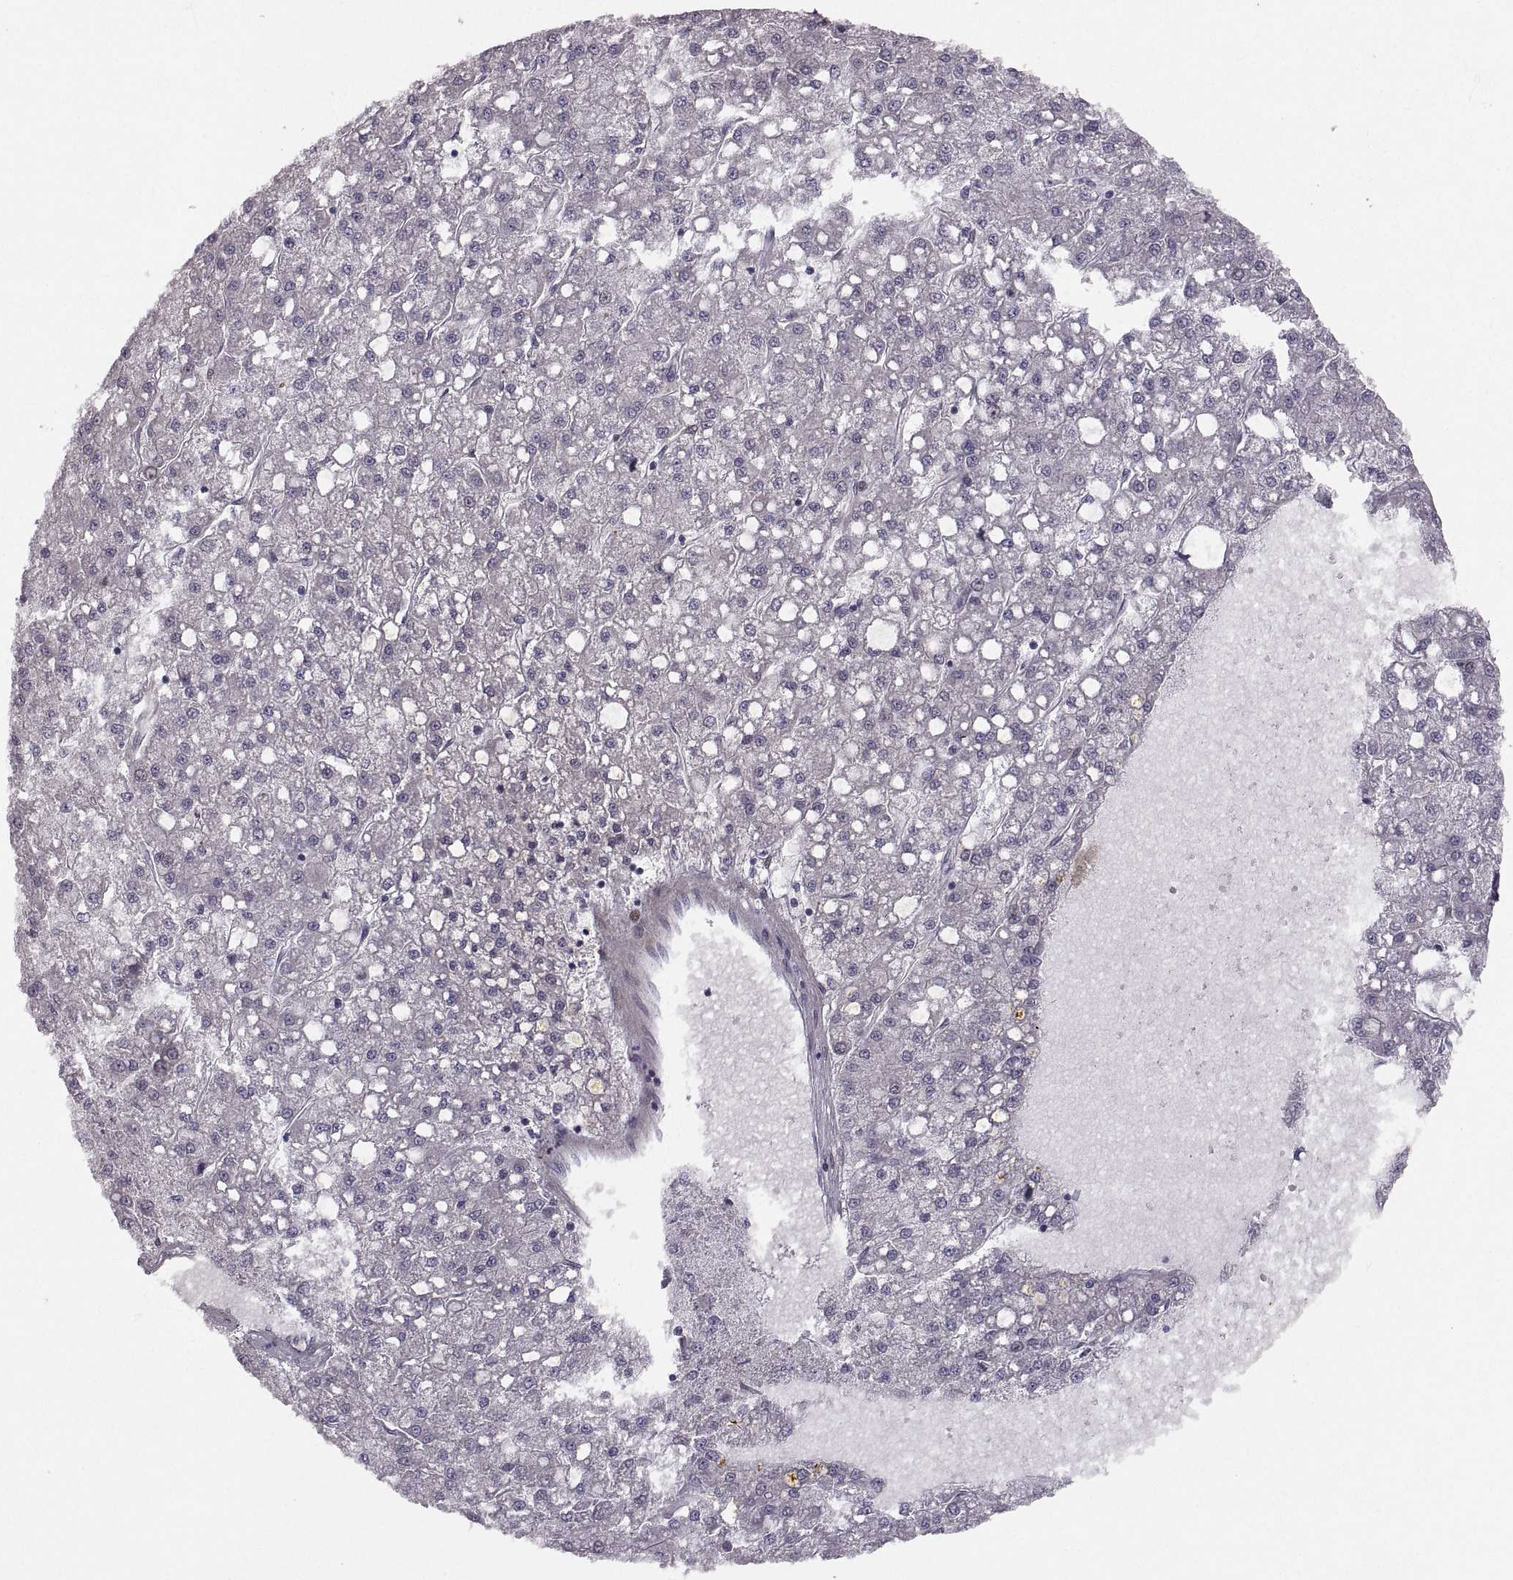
{"staining": {"intensity": "negative", "quantity": "none", "location": "none"}, "tissue": "liver cancer", "cell_type": "Tumor cells", "image_type": "cancer", "snomed": [{"axis": "morphology", "description": "Carcinoma, Hepatocellular, NOS"}, {"axis": "topography", "description": "Liver"}], "caption": "This image is of liver cancer (hepatocellular carcinoma) stained with immunohistochemistry to label a protein in brown with the nuclei are counter-stained blue. There is no expression in tumor cells.", "gene": "PGM5", "patient": {"sex": "male", "age": 67}}